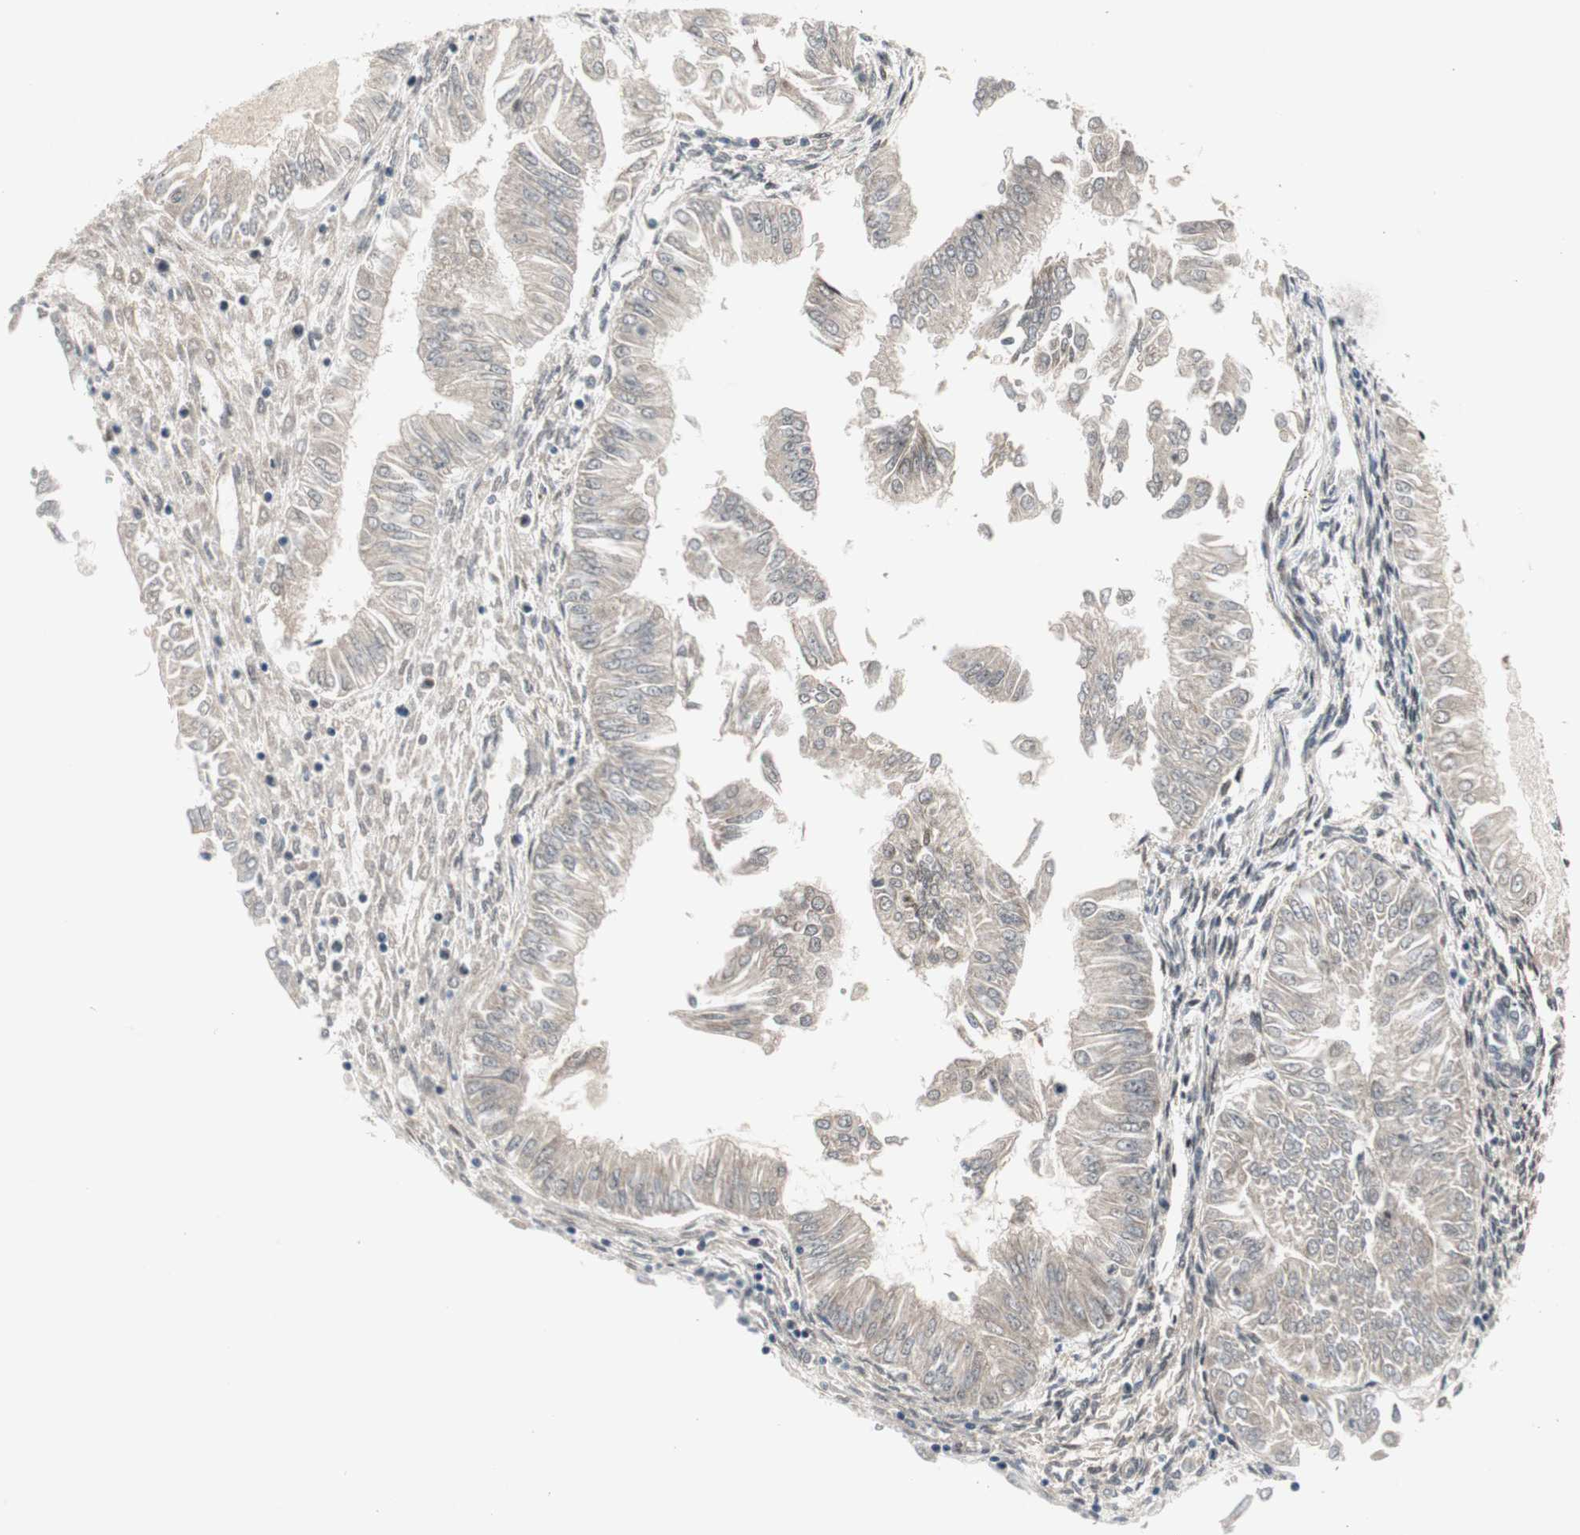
{"staining": {"intensity": "negative", "quantity": "none", "location": "none"}, "tissue": "endometrial cancer", "cell_type": "Tumor cells", "image_type": "cancer", "snomed": [{"axis": "morphology", "description": "Adenocarcinoma, NOS"}, {"axis": "topography", "description": "Endometrium"}], "caption": "Immunohistochemical staining of human endometrial adenocarcinoma reveals no significant positivity in tumor cells.", "gene": "TCF12", "patient": {"sex": "female", "age": 53}}